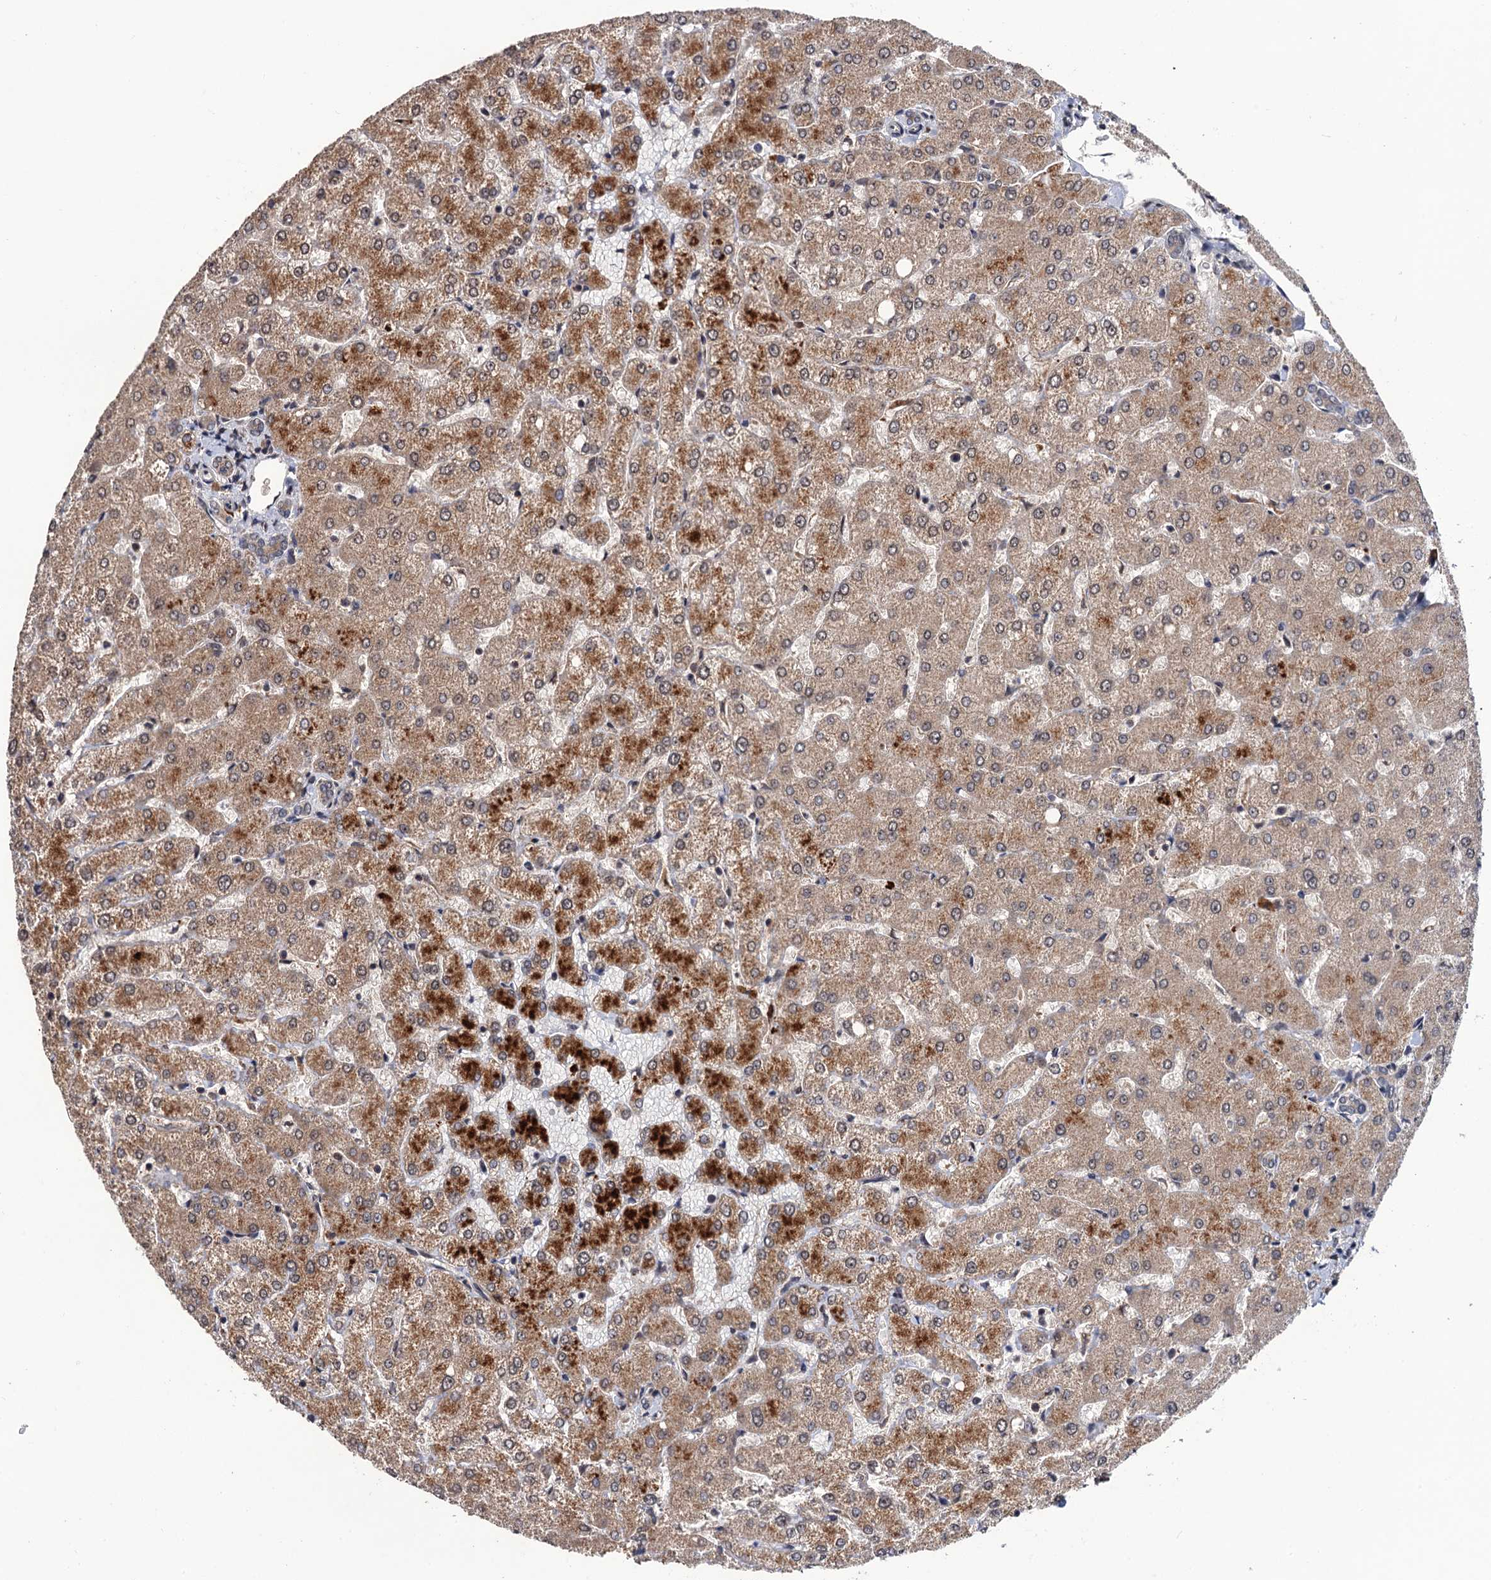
{"staining": {"intensity": "weak", "quantity": "25%-75%", "location": "cytoplasmic/membranous"}, "tissue": "liver", "cell_type": "Cholangiocytes", "image_type": "normal", "snomed": [{"axis": "morphology", "description": "Normal tissue, NOS"}, {"axis": "topography", "description": "Liver"}], "caption": "Cholangiocytes exhibit weak cytoplasmic/membranous positivity in about 25%-75% of cells in normal liver. The protein is shown in brown color, while the nuclei are stained blue.", "gene": "LRRC63", "patient": {"sex": "female", "age": 54}}